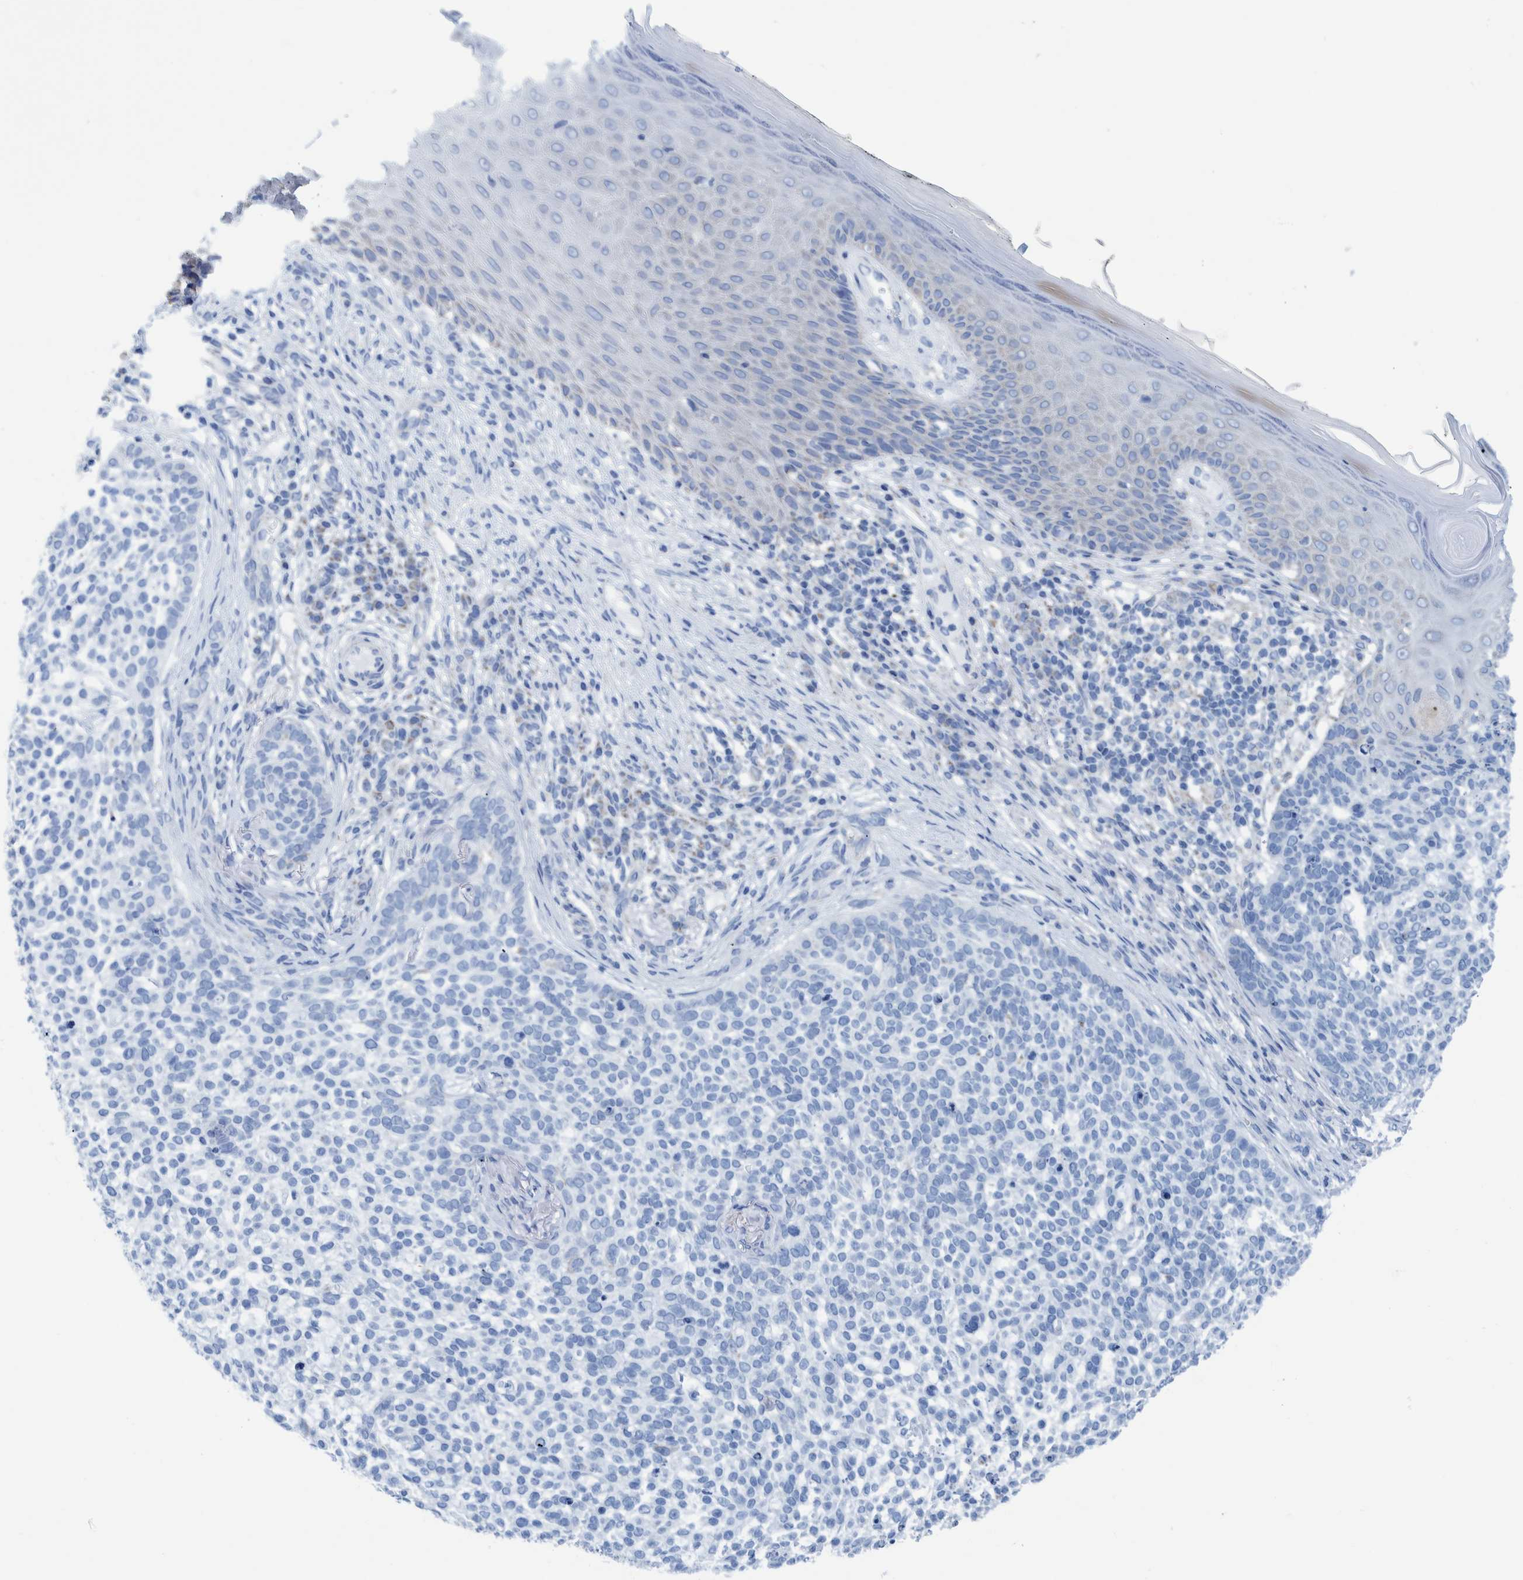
{"staining": {"intensity": "negative", "quantity": "none", "location": "none"}, "tissue": "skin cancer", "cell_type": "Tumor cells", "image_type": "cancer", "snomed": [{"axis": "morphology", "description": "Basal cell carcinoma"}, {"axis": "topography", "description": "Skin"}], "caption": "This is an immunohistochemistry (IHC) histopathology image of basal cell carcinoma (skin). There is no positivity in tumor cells.", "gene": "BZW2", "patient": {"sex": "female", "age": 64}}